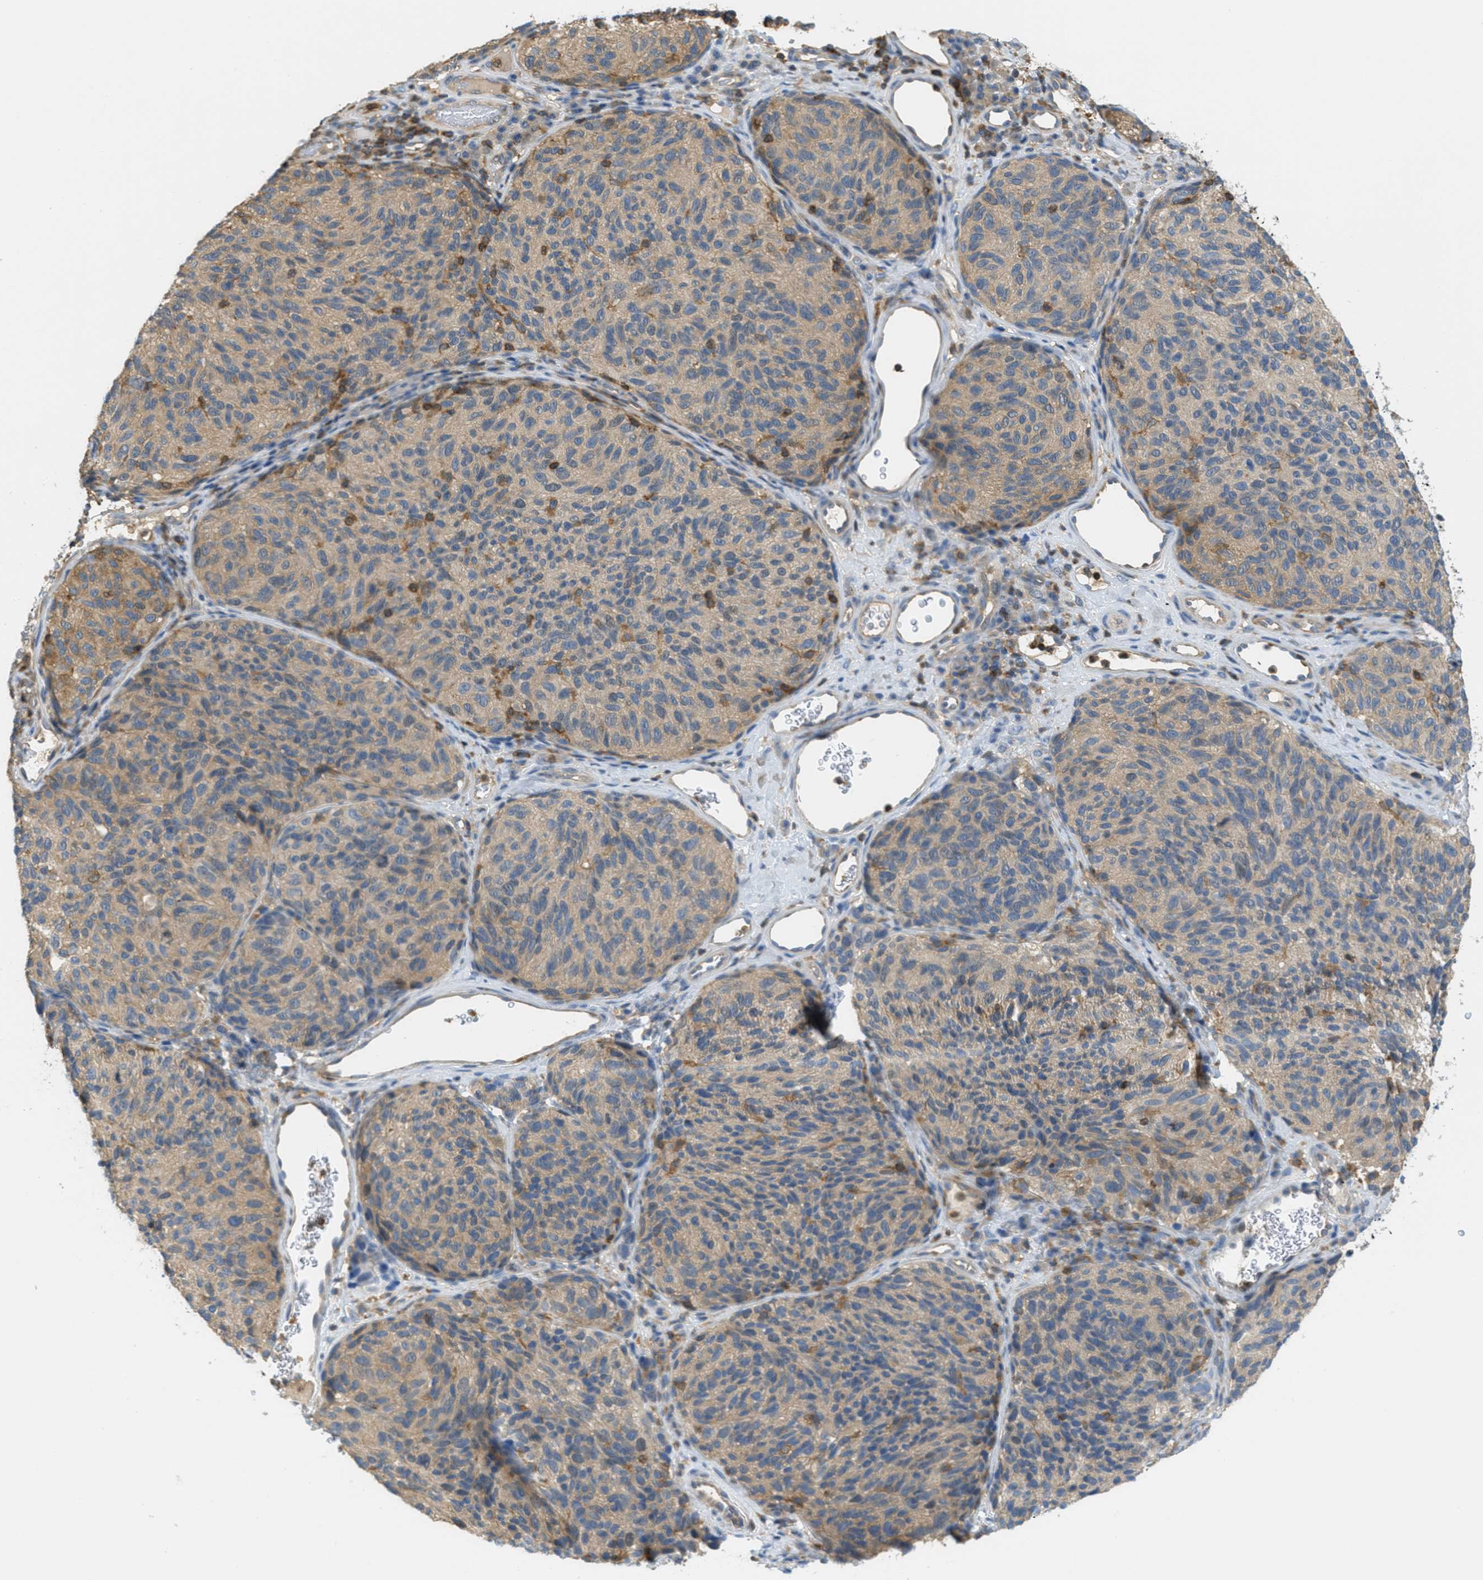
{"staining": {"intensity": "weak", "quantity": ">75%", "location": "cytoplasmic/membranous"}, "tissue": "melanoma", "cell_type": "Tumor cells", "image_type": "cancer", "snomed": [{"axis": "morphology", "description": "Malignant melanoma, NOS"}, {"axis": "topography", "description": "Skin"}], "caption": "Protein expression analysis of human malignant melanoma reveals weak cytoplasmic/membranous positivity in approximately >75% of tumor cells.", "gene": "GRIK2", "patient": {"sex": "female", "age": 73}}